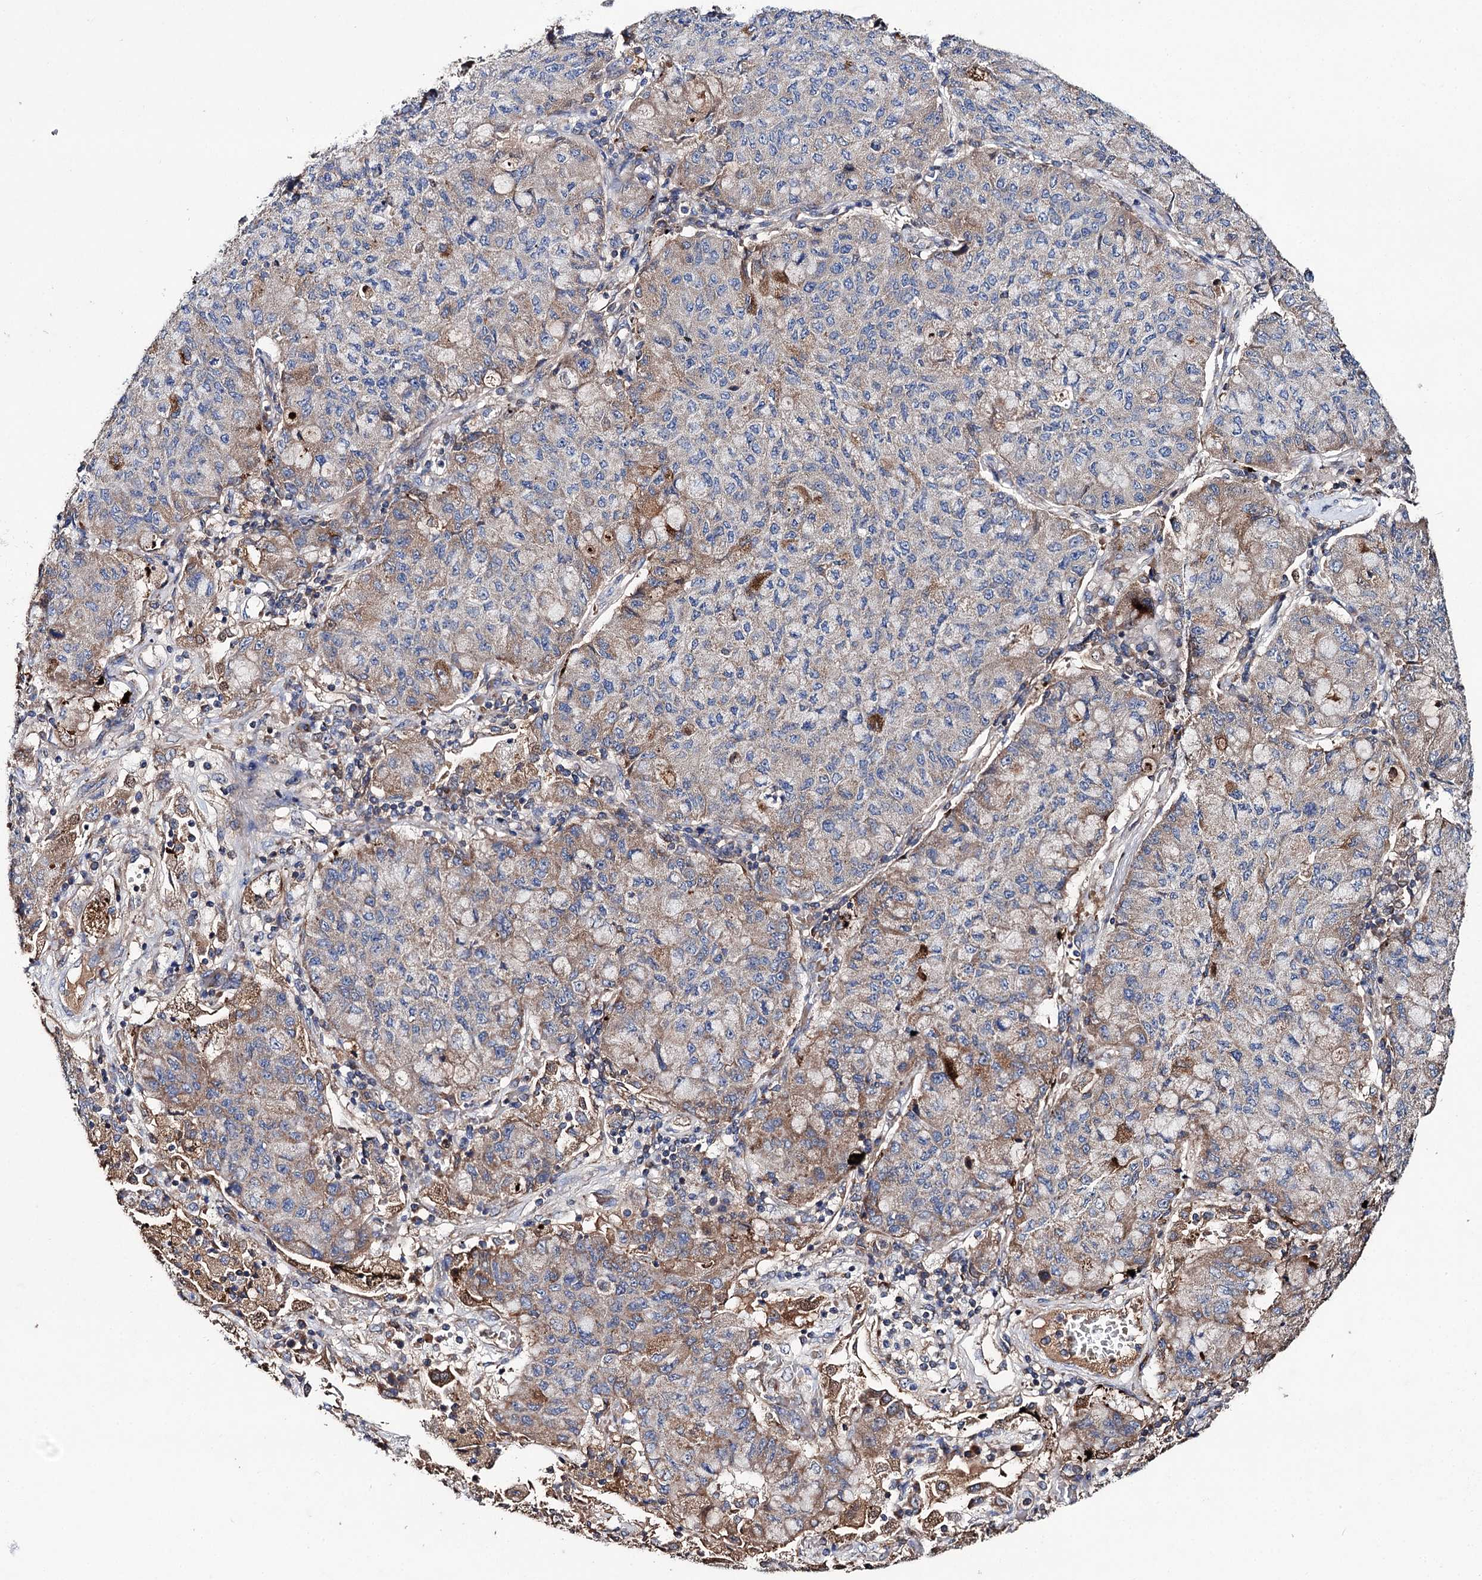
{"staining": {"intensity": "moderate", "quantity": "<25%", "location": "cytoplasmic/membranous"}, "tissue": "lung cancer", "cell_type": "Tumor cells", "image_type": "cancer", "snomed": [{"axis": "morphology", "description": "Squamous cell carcinoma, NOS"}, {"axis": "topography", "description": "Lung"}], "caption": "Moderate cytoplasmic/membranous positivity is seen in approximately <25% of tumor cells in lung cancer.", "gene": "CLPB", "patient": {"sex": "male", "age": 74}}